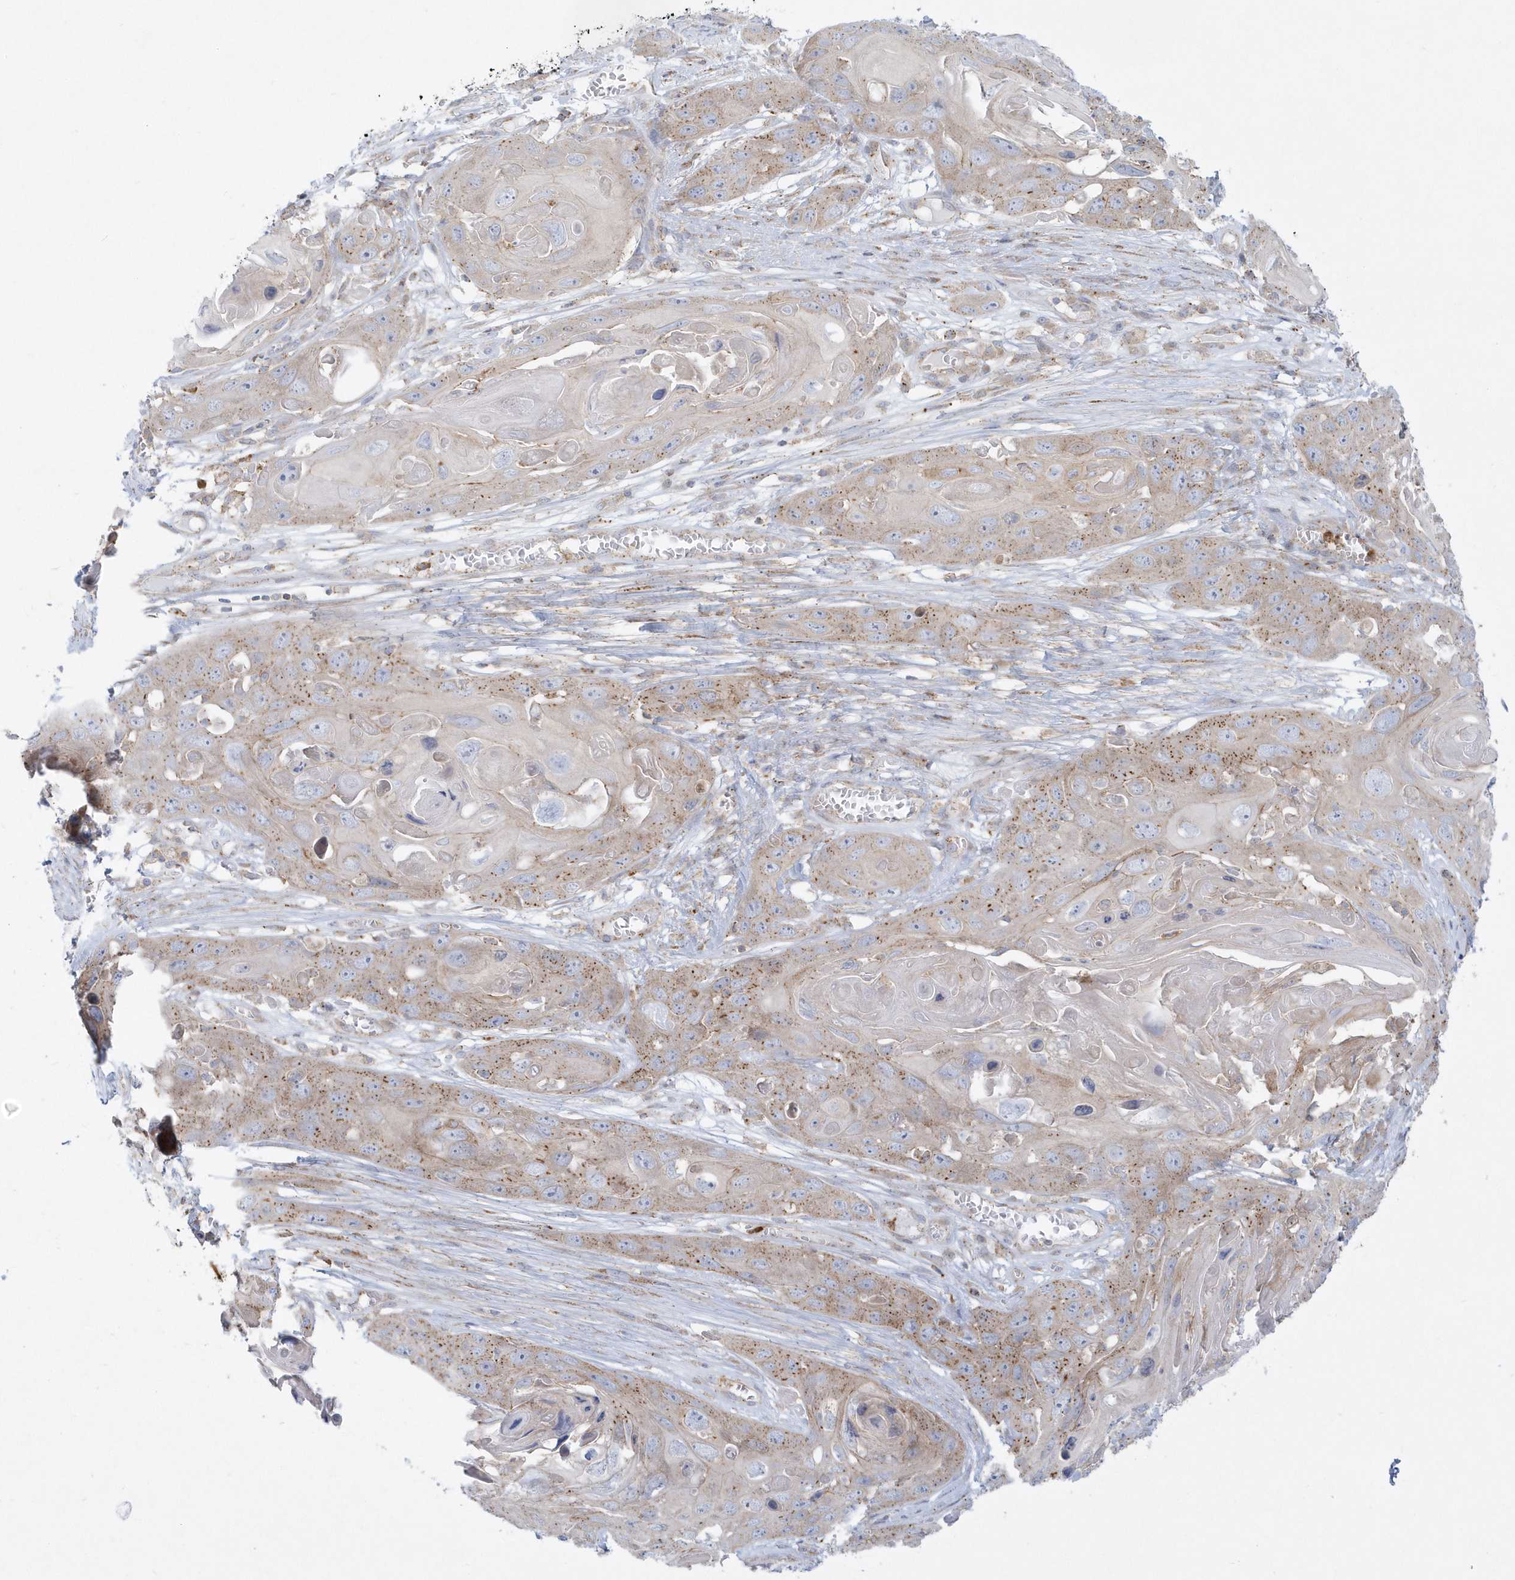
{"staining": {"intensity": "moderate", "quantity": "25%-75%", "location": "cytoplasmic/membranous"}, "tissue": "skin cancer", "cell_type": "Tumor cells", "image_type": "cancer", "snomed": [{"axis": "morphology", "description": "Squamous cell carcinoma, NOS"}, {"axis": "topography", "description": "Skin"}], "caption": "Squamous cell carcinoma (skin) stained for a protein reveals moderate cytoplasmic/membranous positivity in tumor cells. (DAB (3,3'-diaminobenzidine) IHC, brown staining for protein, blue staining for nuclei).", "gene": "DNAJC18", "patient": {"sex": "male", "age": 55}}